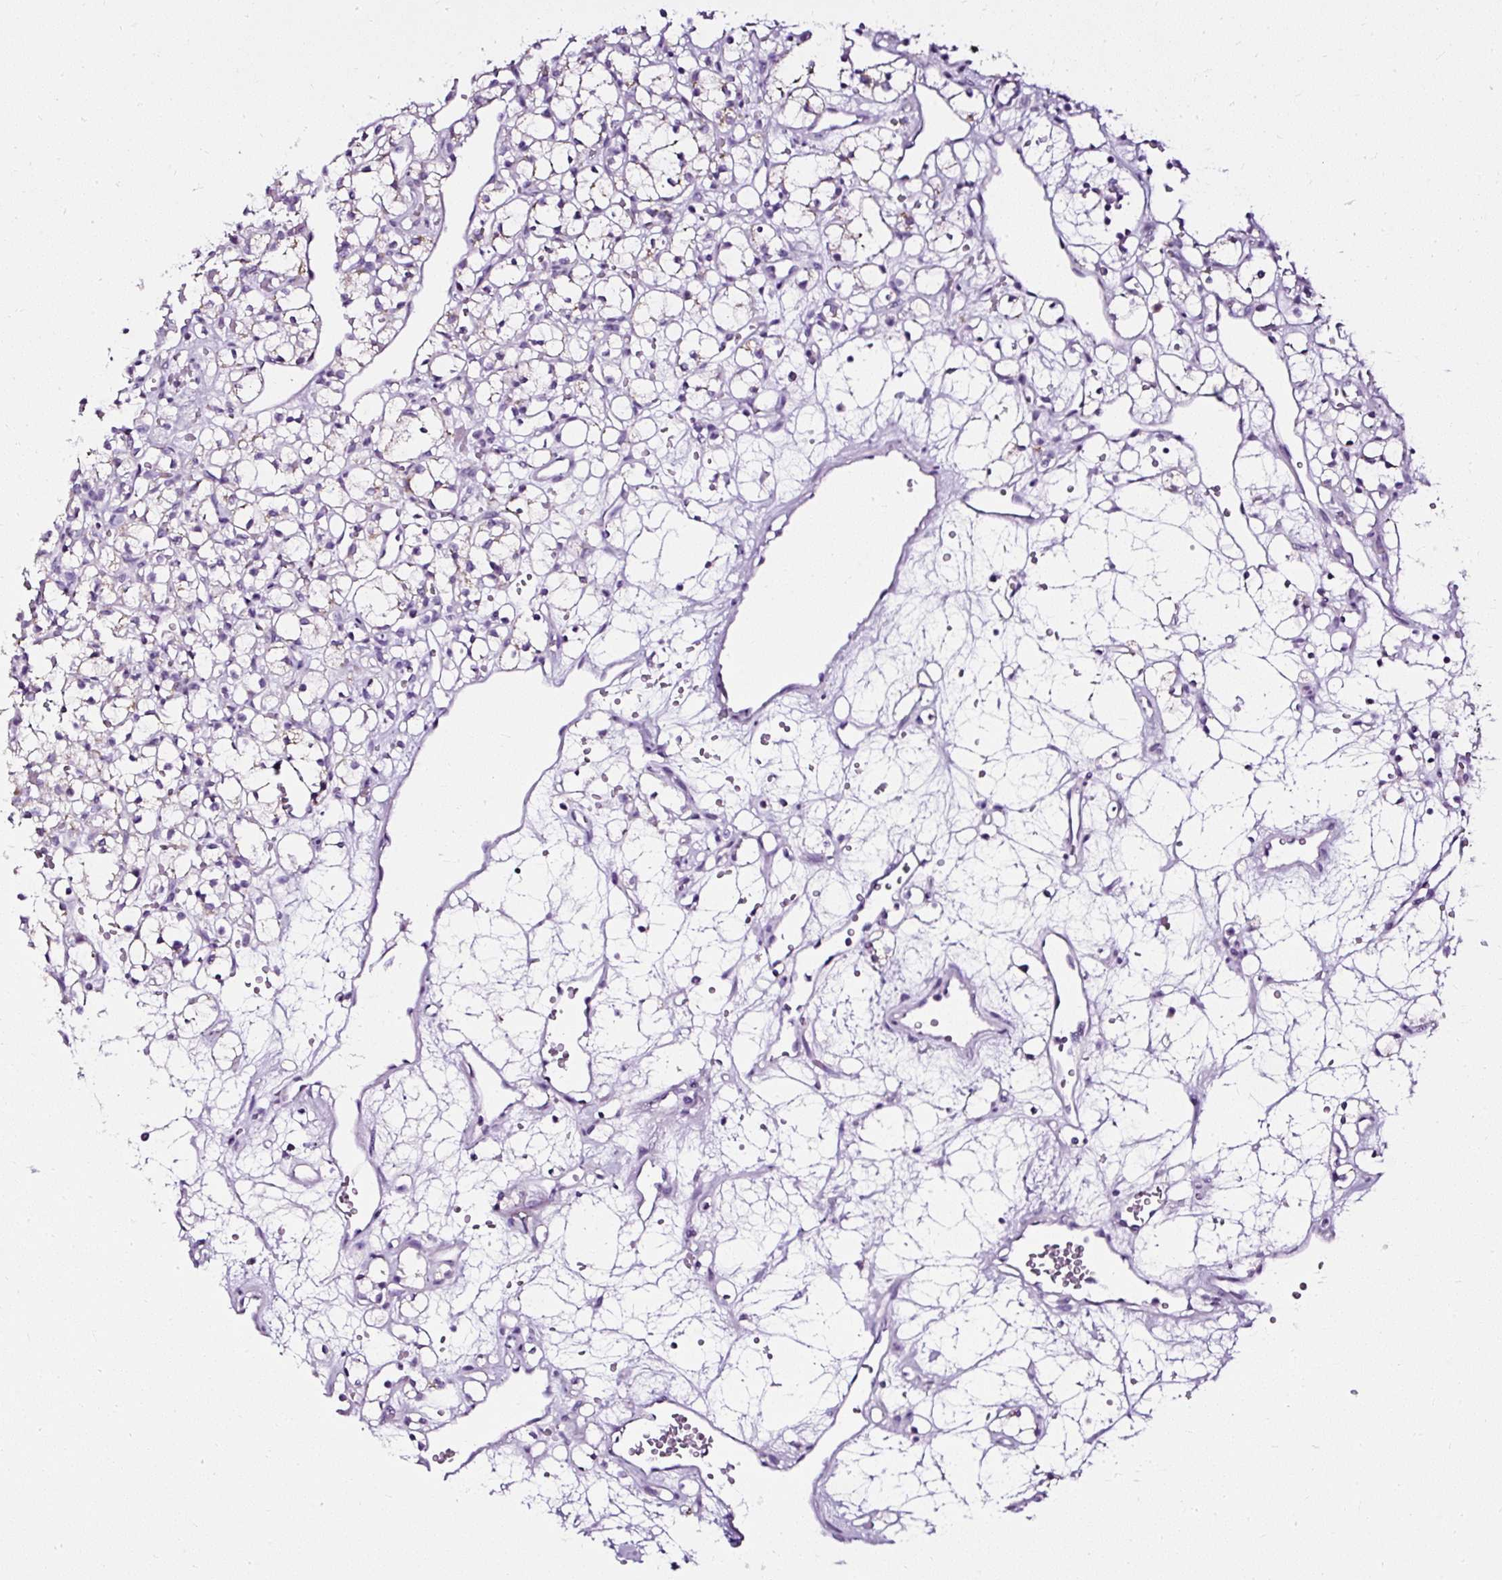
{"staining": {"intensity": "negative", "quantity": "none", "location": "none"}, "tissue": "renal cancer", "cell_type": "Tumor cells", "image_type": "cancer", "snomed": [{"axis": "morphology", "description": "Adenocarcinoma, NOS"}, {"axis": "topography", "description": "Kidney"}], "caption": "An image of renal cancer stained for a protein exhibits no brown staining in tumor cells.", "gene": "ATP2A1", "patient": {"sex": "female", "age": 59}}